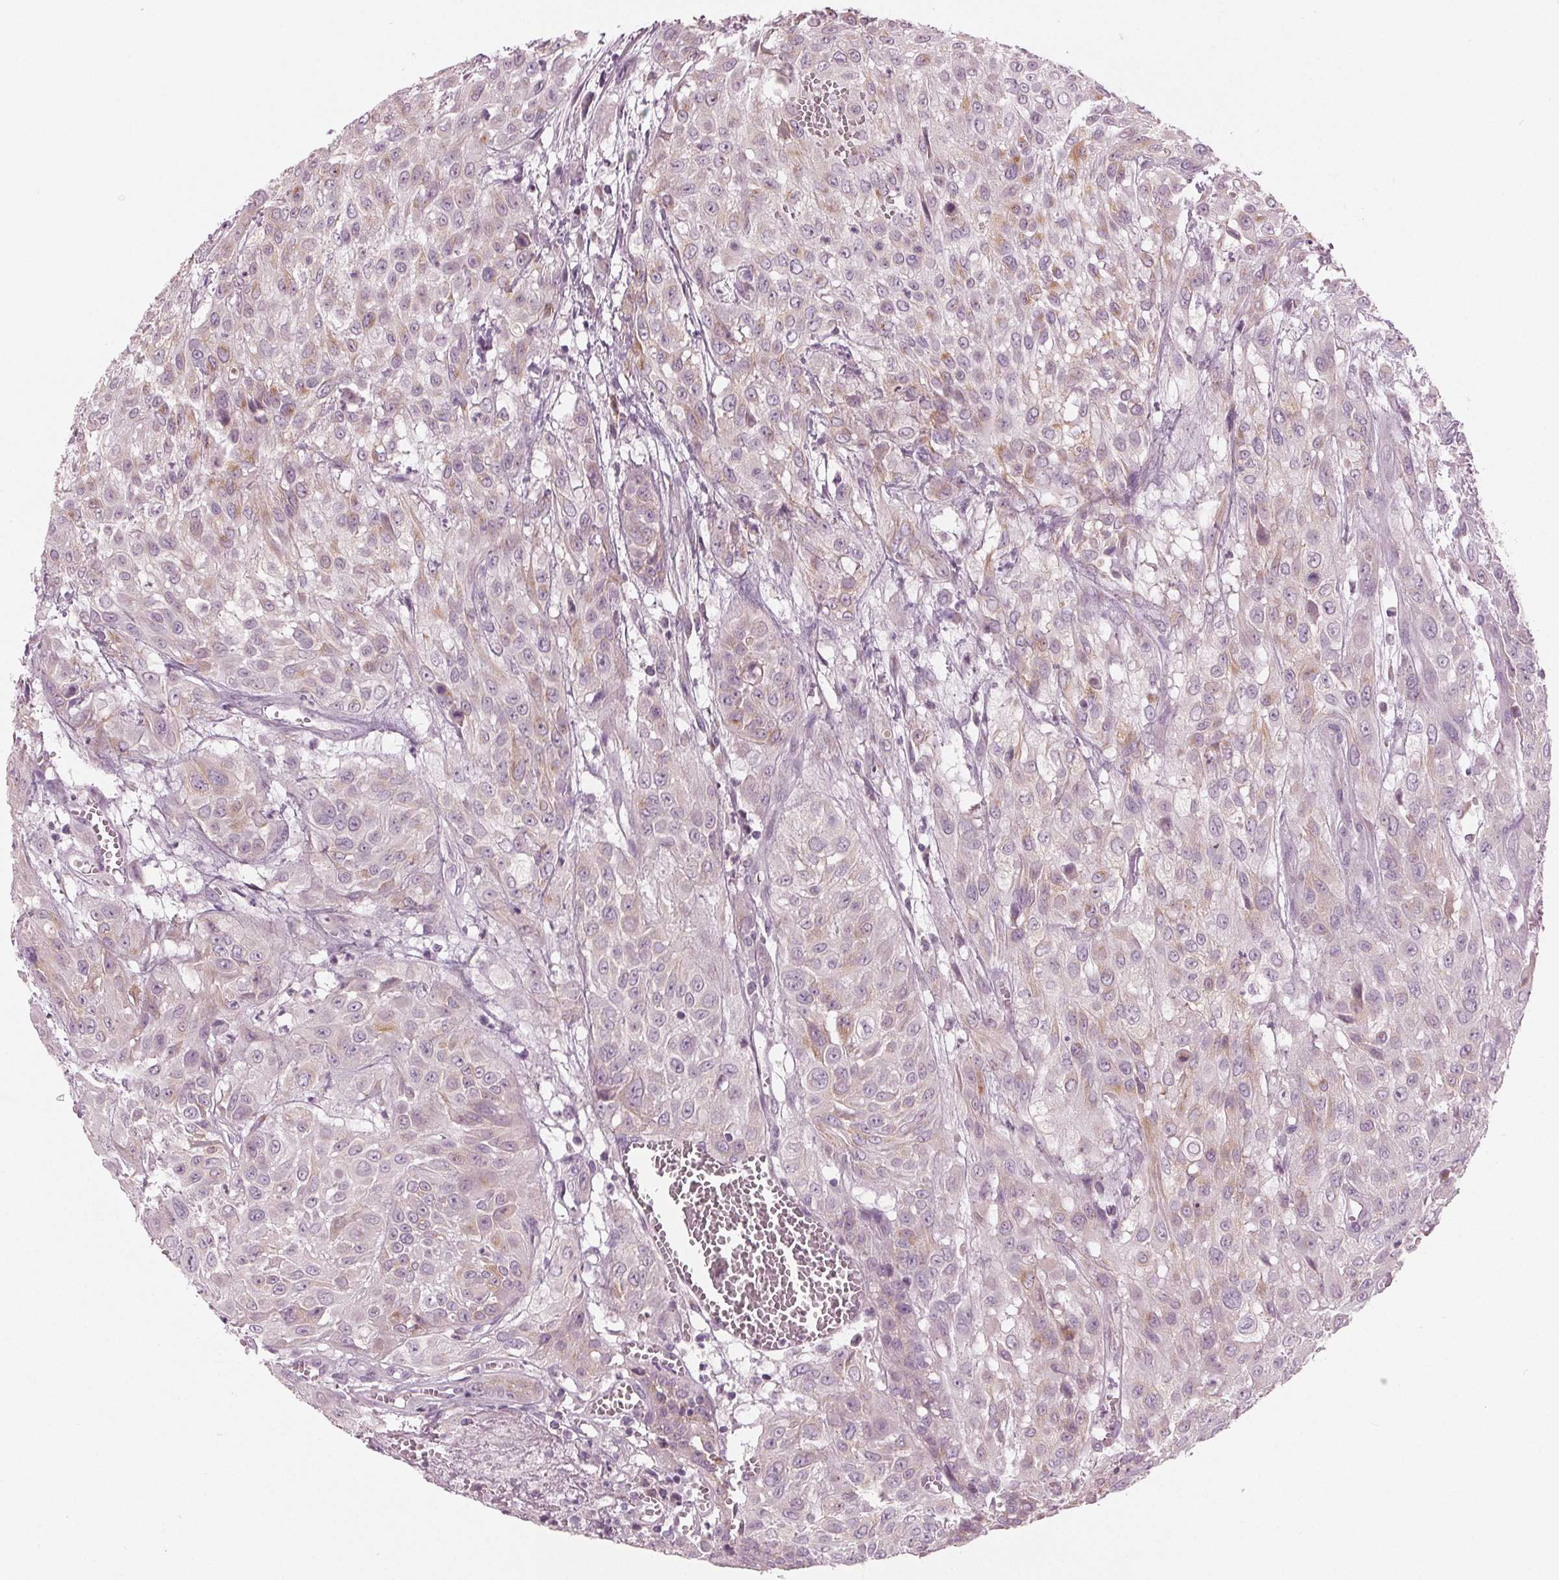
{"staining": {"intensity": "weak", "quantity": "<25%", "location": "cytoplasmic/membranous"}, "tissue": "urothelial cancer", "cell_type": "Tumor cells", "image_type": "cancer", "snomed": [{"axis": "morphology", "description": "Urothelial carcinoma, High grade"}, {"axis": "topography", "description": "Urinary bladder"}], "caption": "Immunohistochemistry of urothelial cancer reveals no expression in tumor cells.", "gene": "PRAP1", "patient": {"sex": "male", "age": 57}}